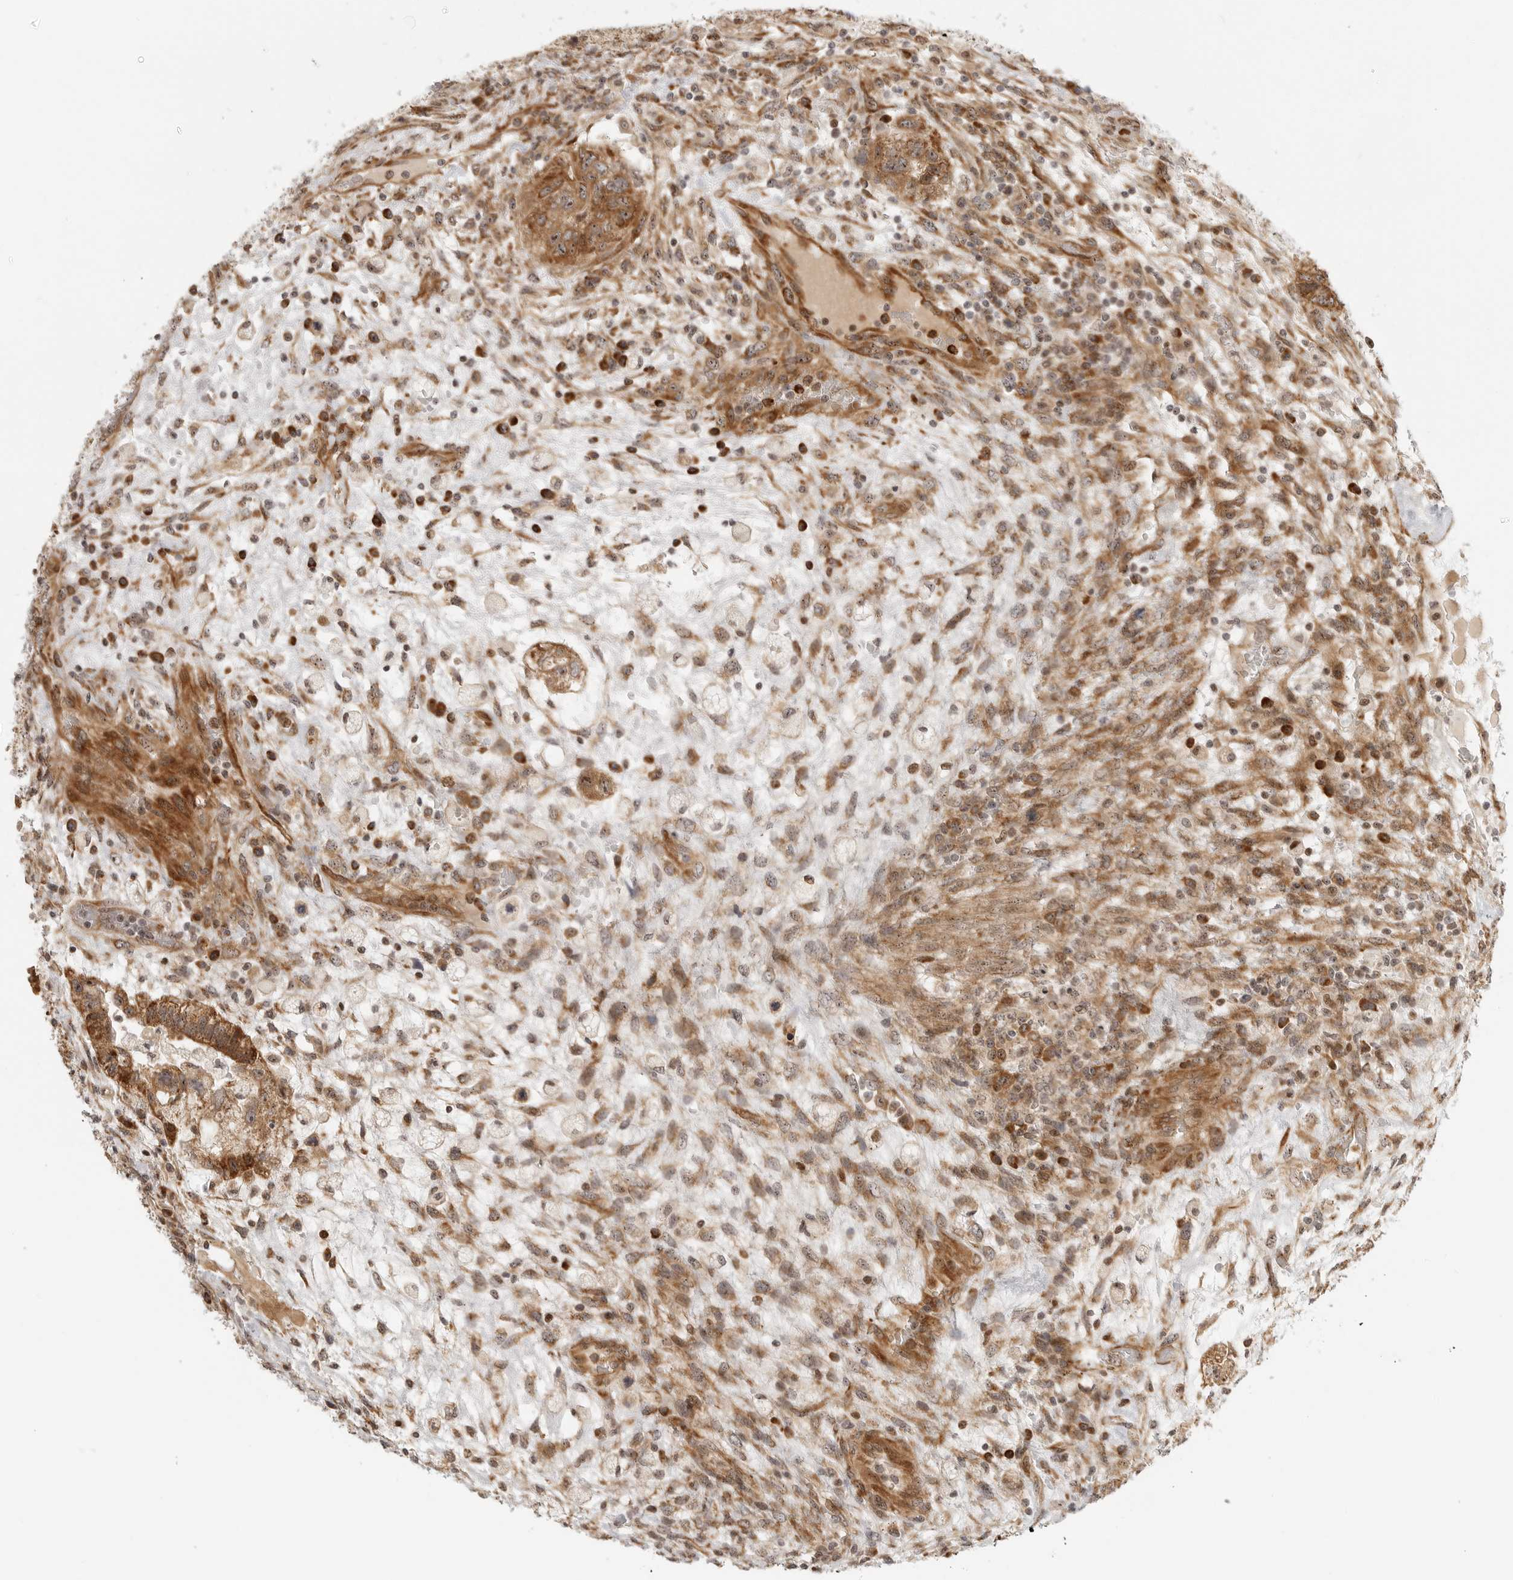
{"staining": {"intensity": "moderate", "quantity": ">75%", "location": "cytoplasmic/membranous,nuclear"}, "tissue": "testis cancer", "cell_type": "Tumor cells", "image_type": "cancer", "snomed": [{"axis": "morphology", "description": "Carcinoma, Embryonal, NOS"}, {"axis": "topography", "description": "Testis"}], "caption": "Tumor cells exhibit moderate cytoplasmic/membranous and nuclear expression in about >75% of cells in testis embryonal carcinoma.", "gene": "DSCC1", "patient": {"sex": "male", "age": 36}}